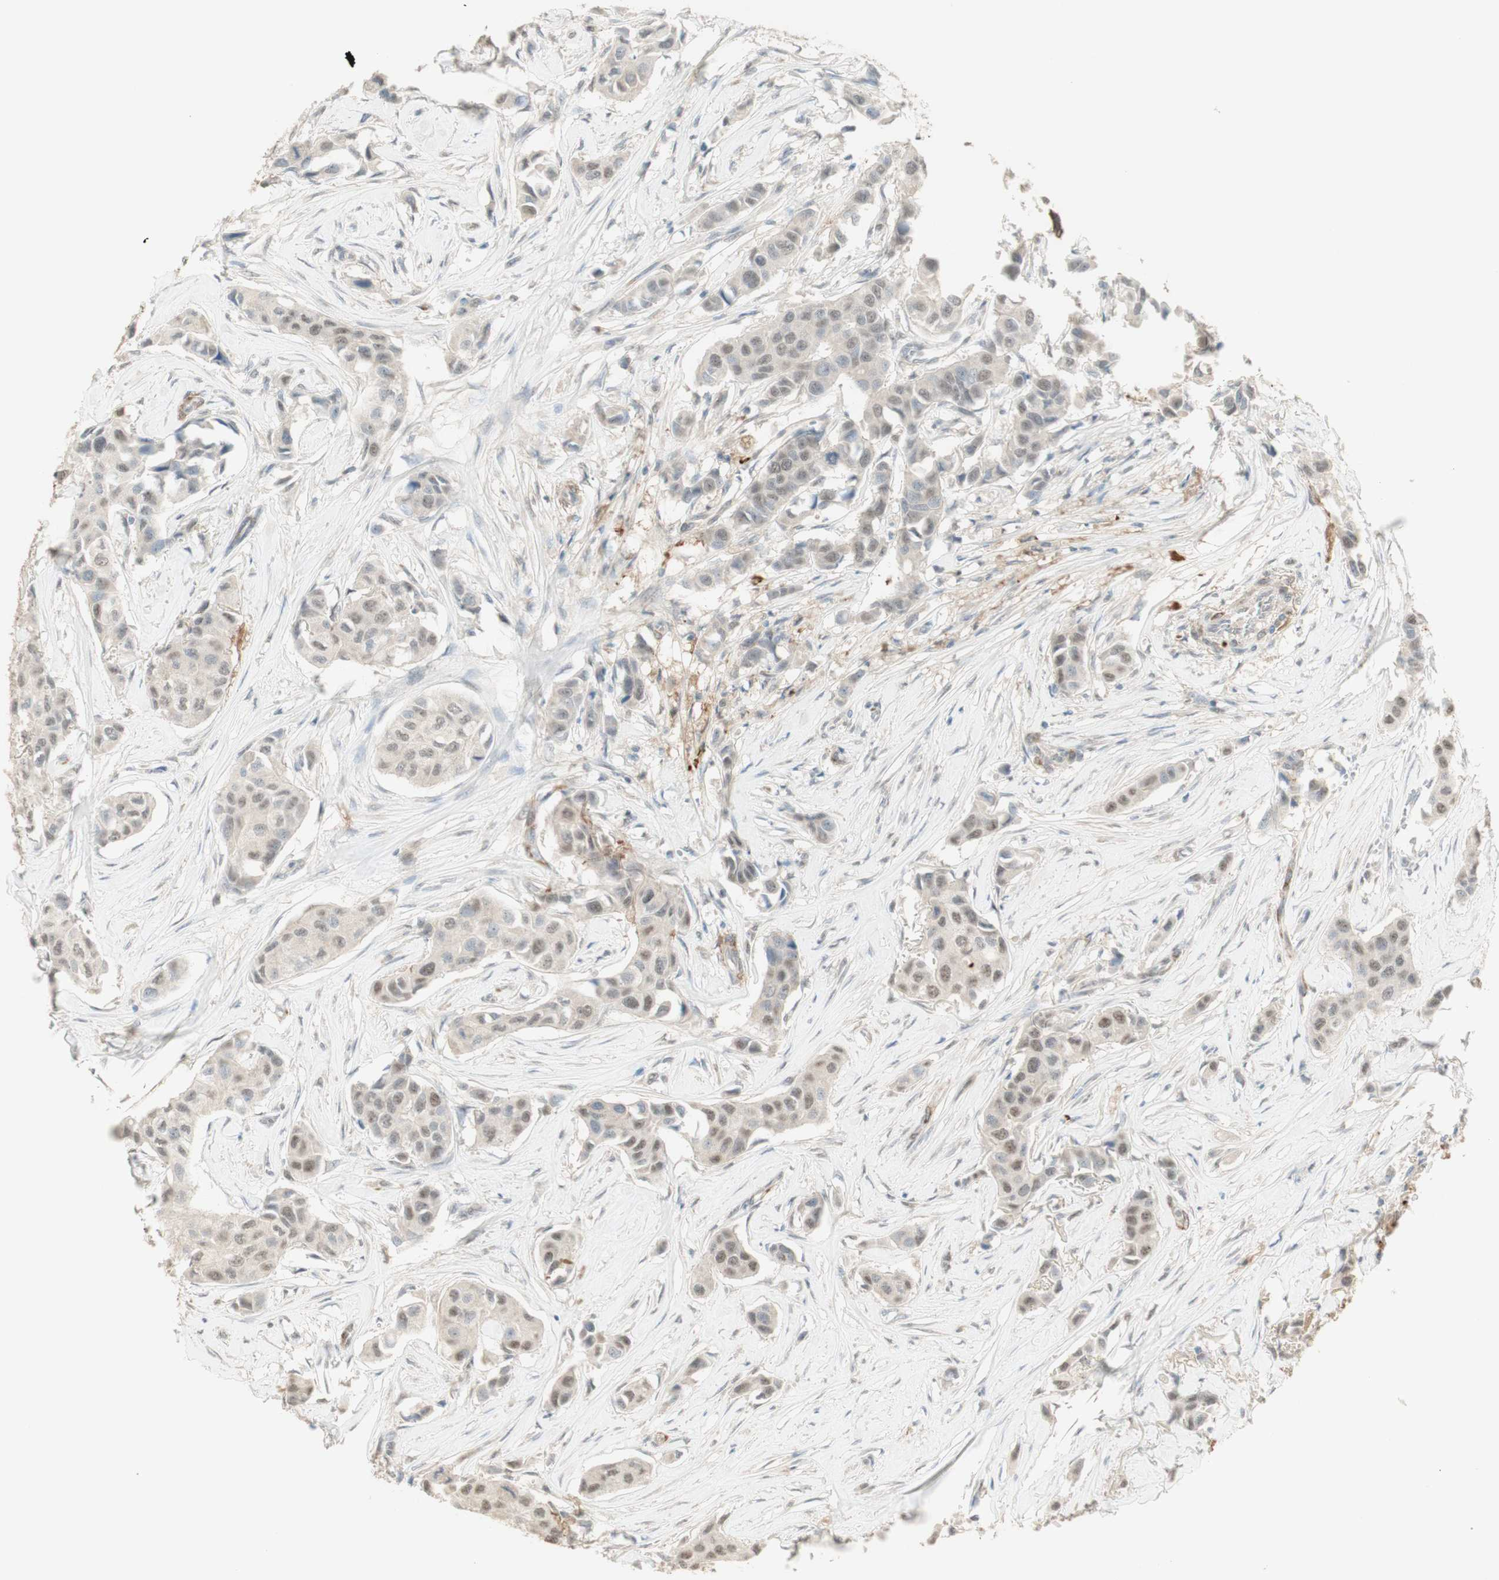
{"staining": {"intensity": "weak", "quantity": "<25%", "location": "nuclear"}, "tissue": "breast cancer", "cell_type": "Tumor cells", "image_type": "cancer", "snomed": [{"axis": "morphology", "description": "Duct carcinoma"}, {"axis": "topography", "description": "Breast"}], "caption": "Immunohistochemistry of human breast cancer (intraductal carcinoma) exhibits no positivity in tumor cells.", "gene": "MUC3A", "patient": {"sex": "female", "age": 80}}